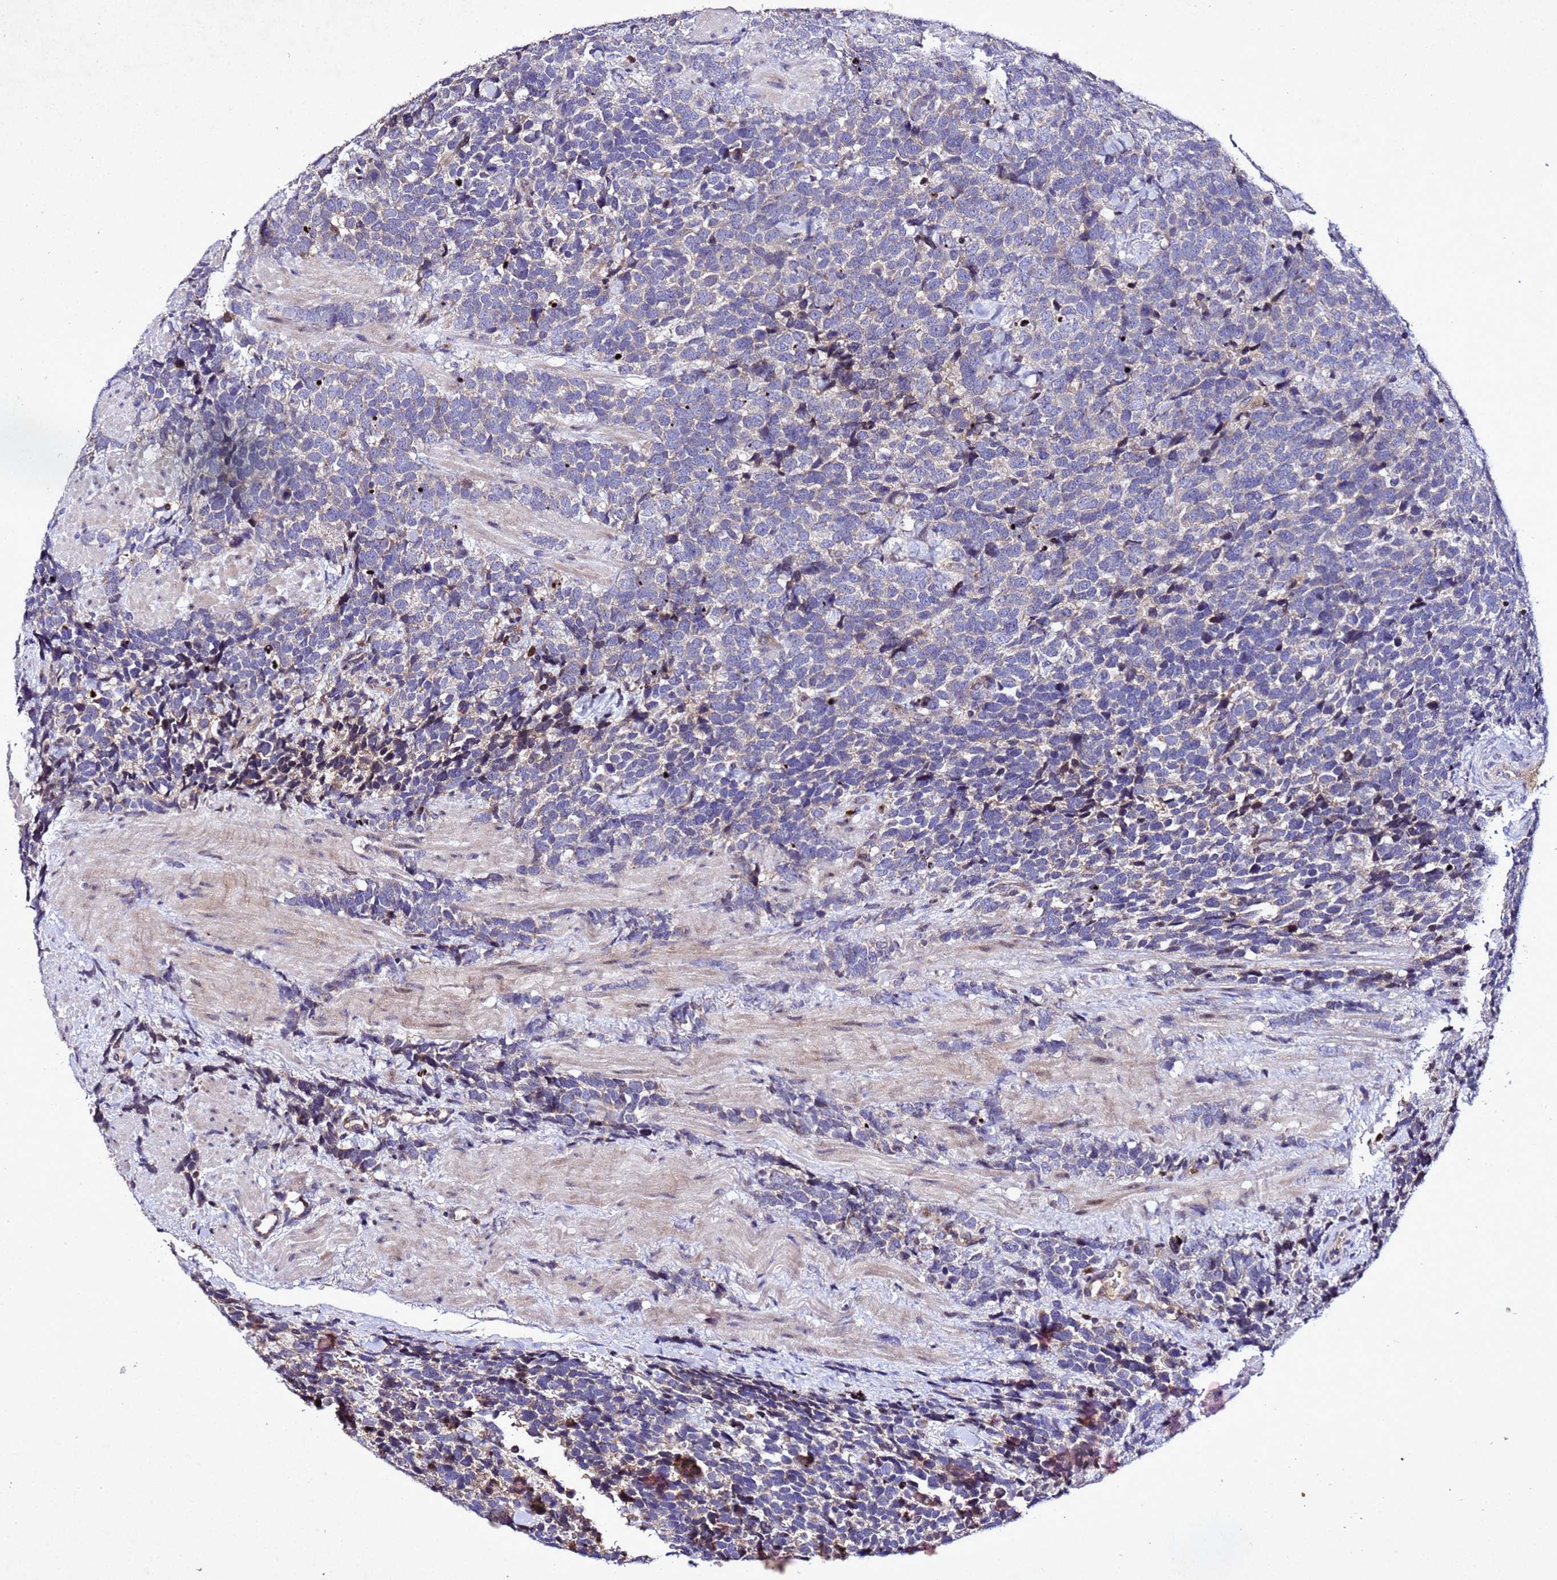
{"staining": {"intensity": "negative", "quantity": "none", "location": "none"}, "tissue": "urothelial cancer", "cell_type": "Tumor cells", "image_type": "cancer", "snomed": [{"axis": "morphology", "description": "Urothelial carcinoma, High grade"}, {"axis": "topography", "description": "Urinary bladder"}], "caption": "Immunohistochemistry image of urothelial cancer stained for a protein (brown), which demonstrates no positivity in tumor cells.", "gene": "SV2B", "patient": {"sex": "female", "age": 82}}